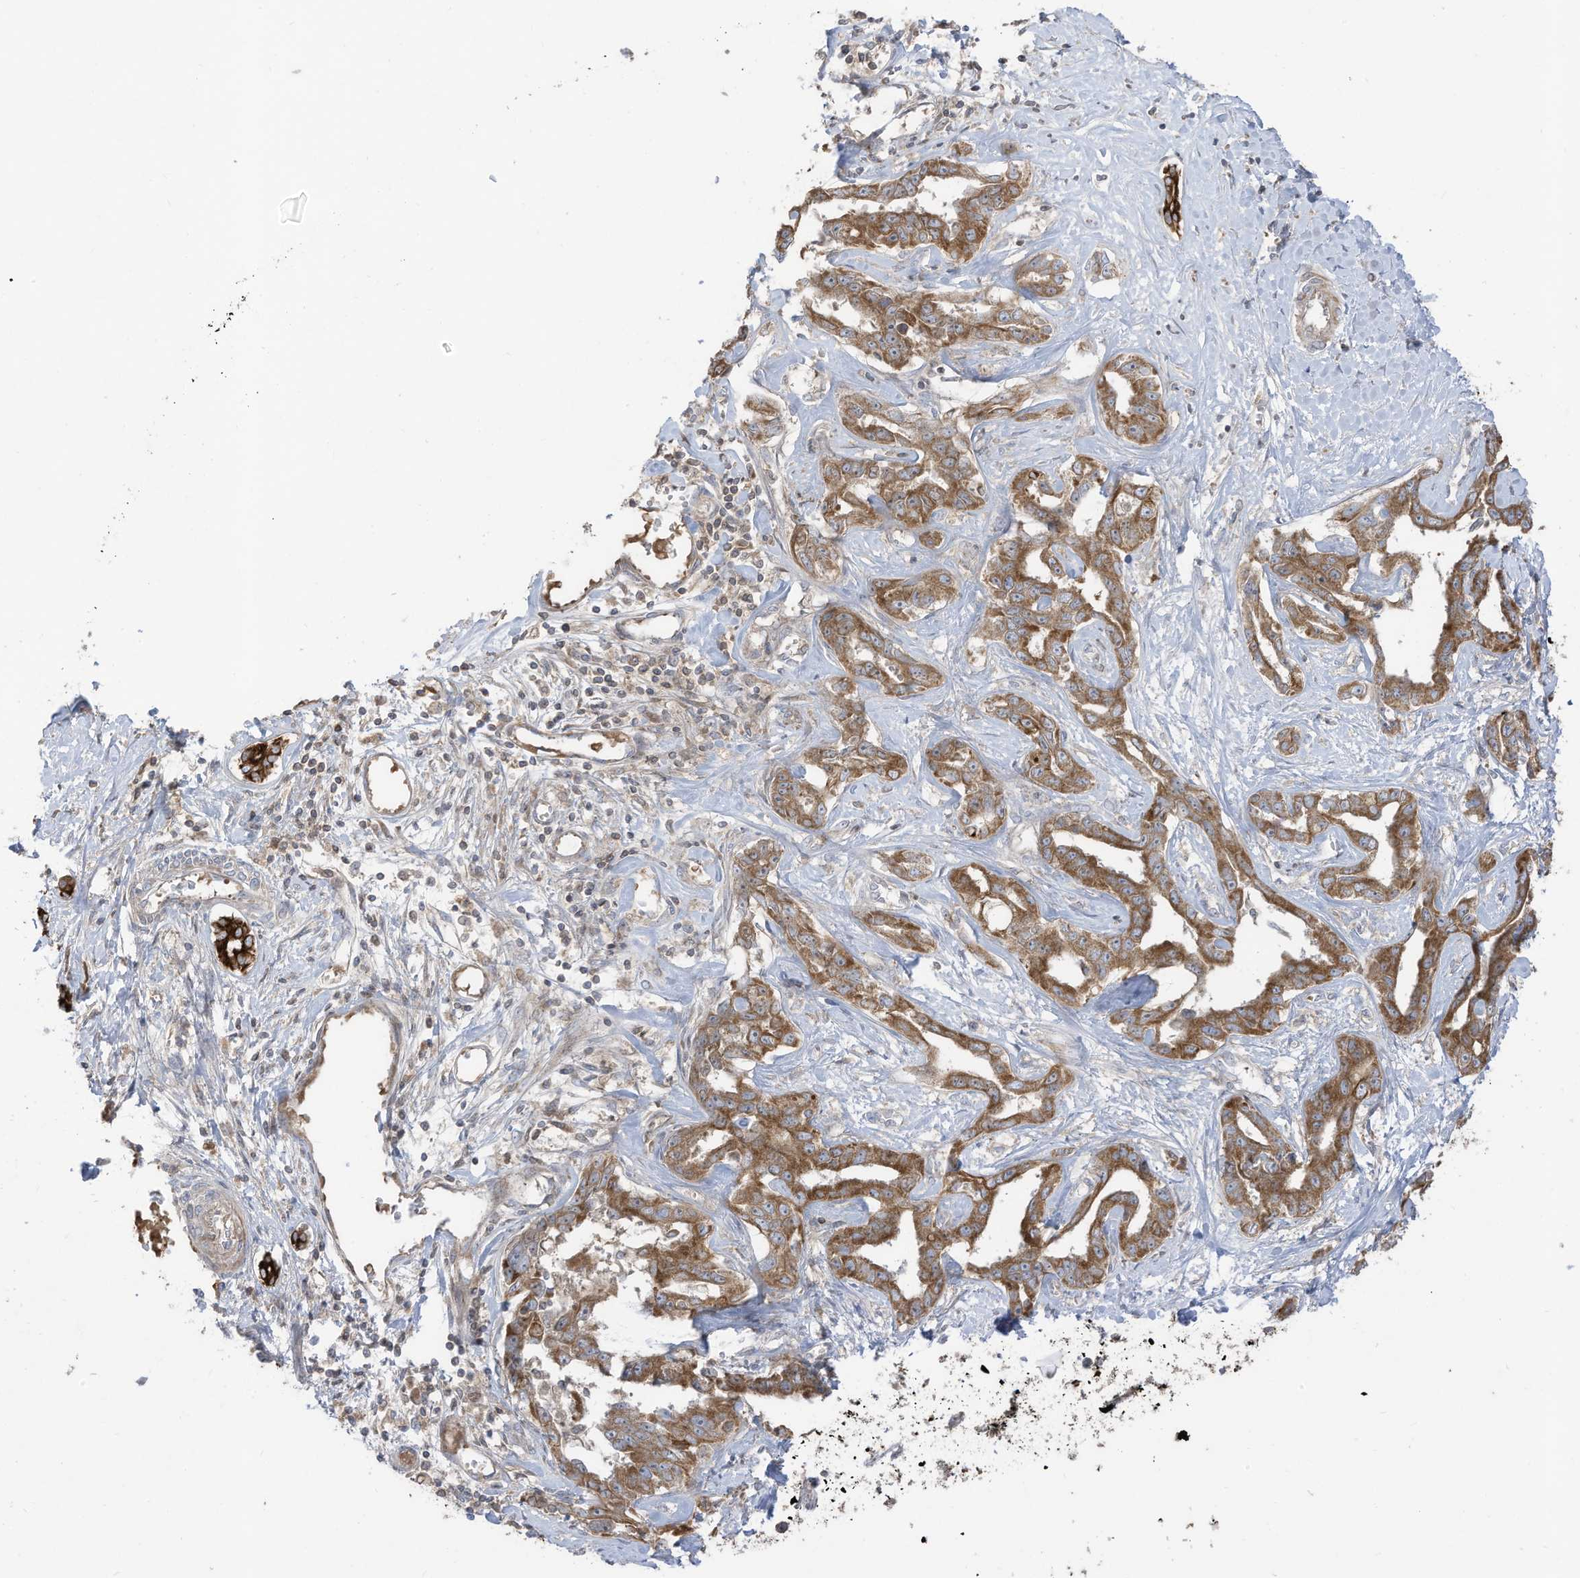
{"staining": {"intensity": "moderate", "quantity": ">75%", "location": "cytoplasmic/membranous"}, "tissue": "liver cancer", "cell_type": "Tumor cells", "image_type": "cancer", "snomed": [{"axis": "morphology", "description": "Cholangiocarcinoma"}, {"axis": "topography", "description": "Liver"}], "caption": "Protein staining exhibits moderate cytoplasmic/membranous expression in approximately >75% of tumor cells in cholangiocarcinoma (liver). The staining was performed using DAB (3,3'-diaminobenzidine), with brown indicating positive protein expression. Nuclei are stained blue with hematoxylin.", "gene": "CGAS", "patient": {"sex": "male", "age": 59}}